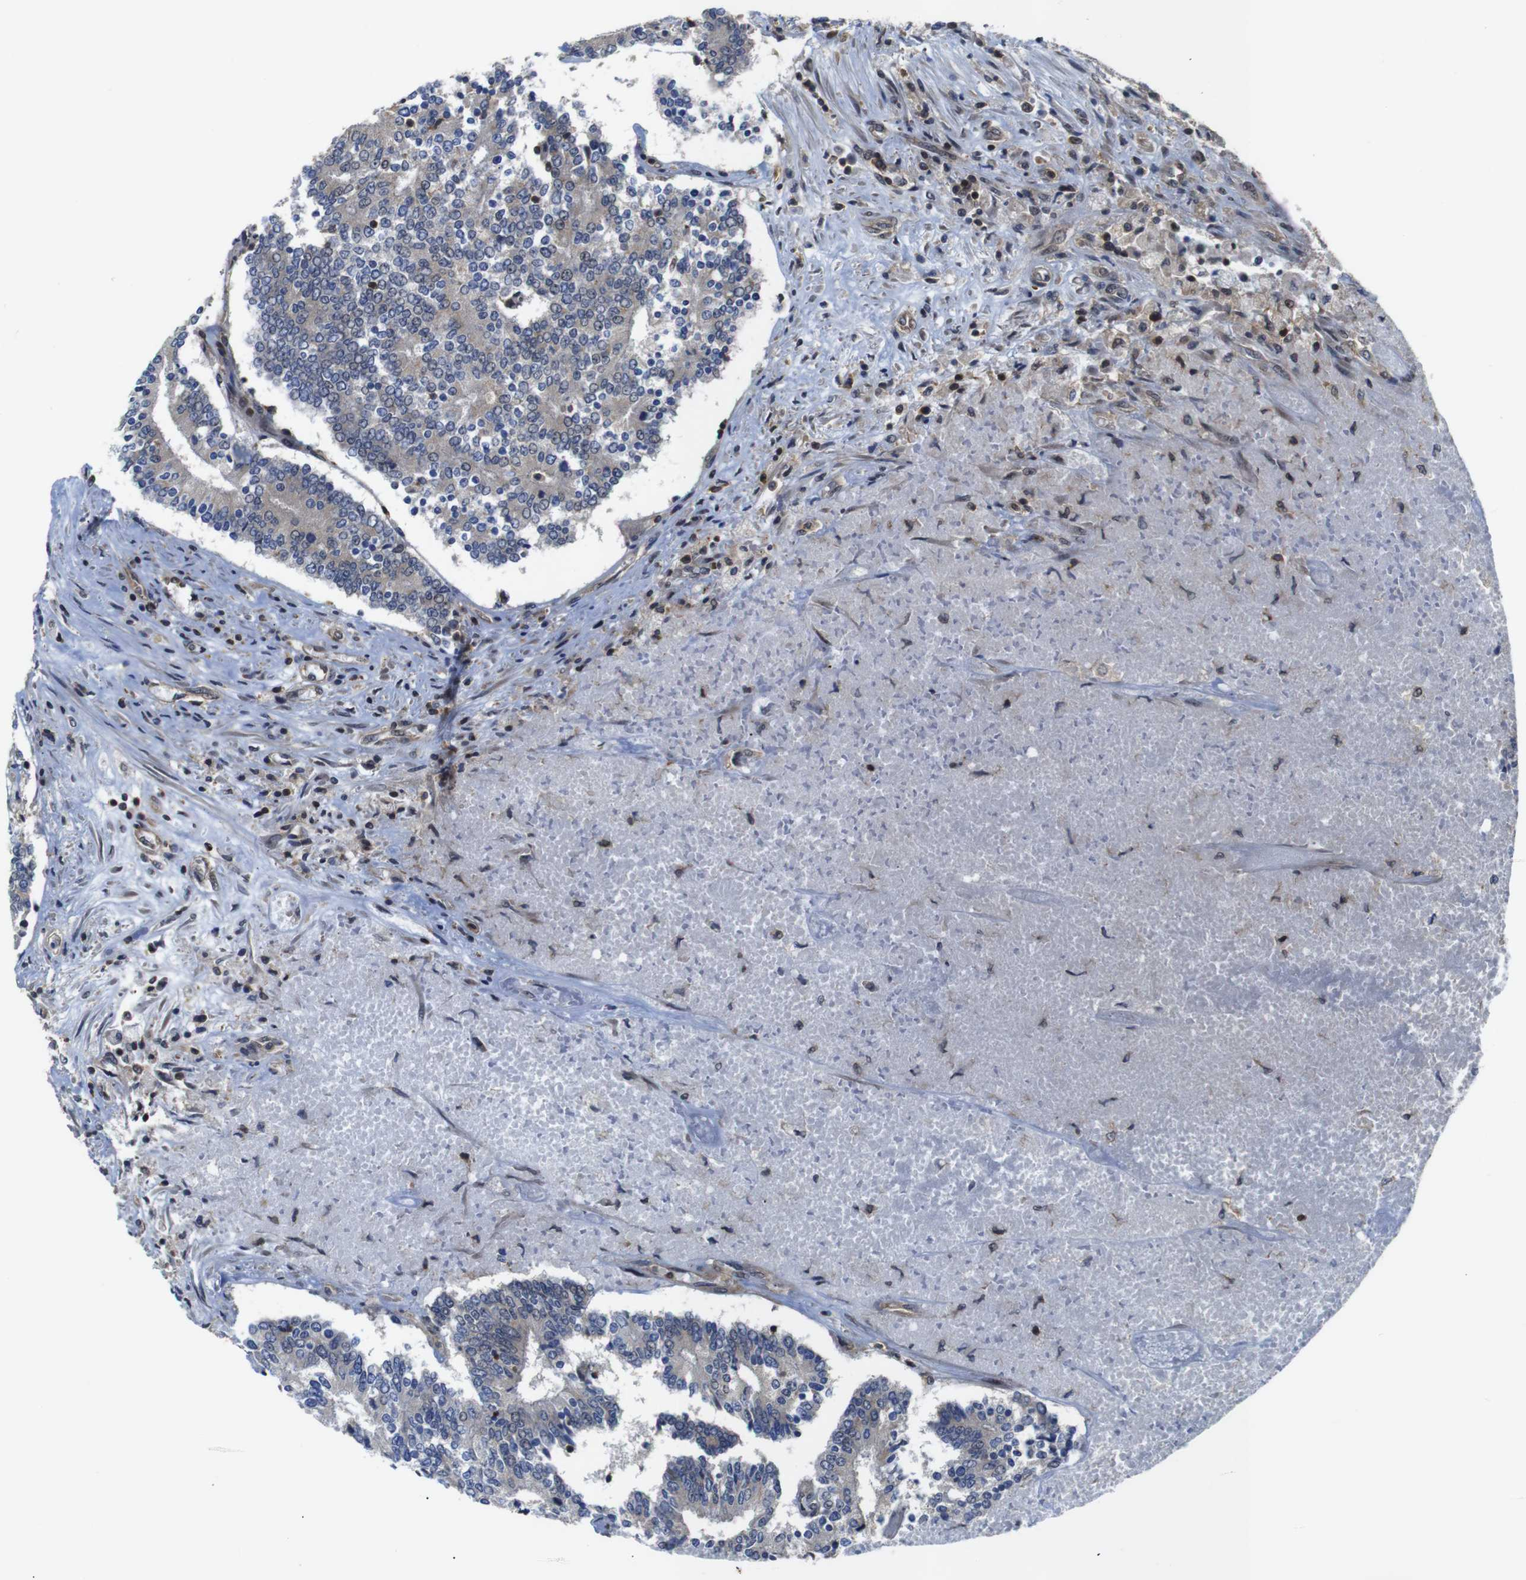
{"staining": {"intensity": "weak", "quantity": "<25%", "location": "cytoplasmic/membranous"}, "tissue": "prostate cancer", "cell_type": "Tumor cells", "image_type": "cancer", "snomed": [{"axis": "morphology", "description": "Normal tissue, NOS"}, {"axis": "morphology", "description": "Adenocarcinoma, High grade"}, {"axis": "topography", "description": "Prostate"}, {"axis": "topography", "description": "Seminal veicle"}], "caption": "Photomicrograph shows no protein staining in tumor cells of prostate cancer tissue.", "gene": "BRWD3", "patient": {"sex": "male", "age": 55}}